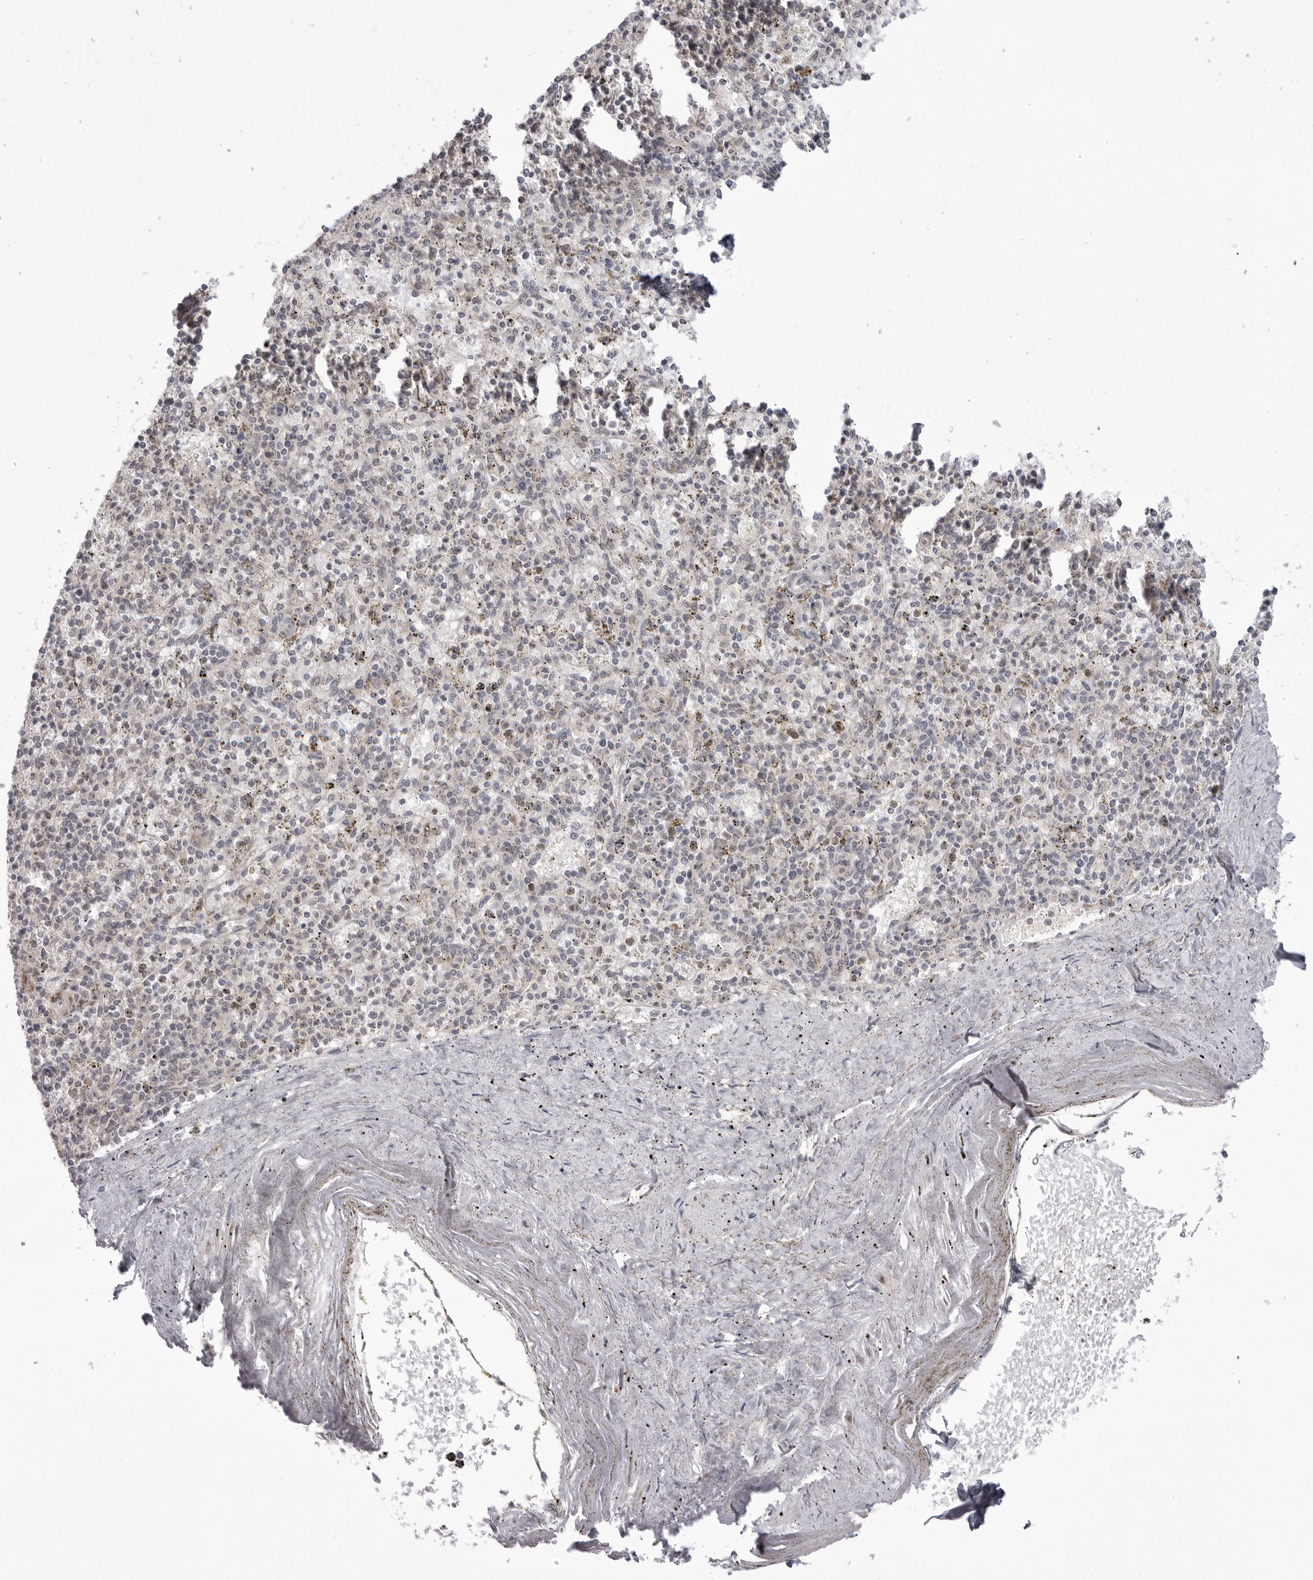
{"staining": {"intensity": "negative", "quantity": "none", "location": "none"}, "tissue": "spleen", "cell_type": "Cells in red pulp", "image_type": "normal", "snomed": [{"axis": "morphology", "description": "Normal tissue, NOS"}, {"axis": "topography", "description": "Spleen"}], "caption": "Histopathology image shows no protein staining in cells in red pulp of unremarkable spleen.", "gene": "PTK2B", "patient": {"sex": "male", "age": 72}}